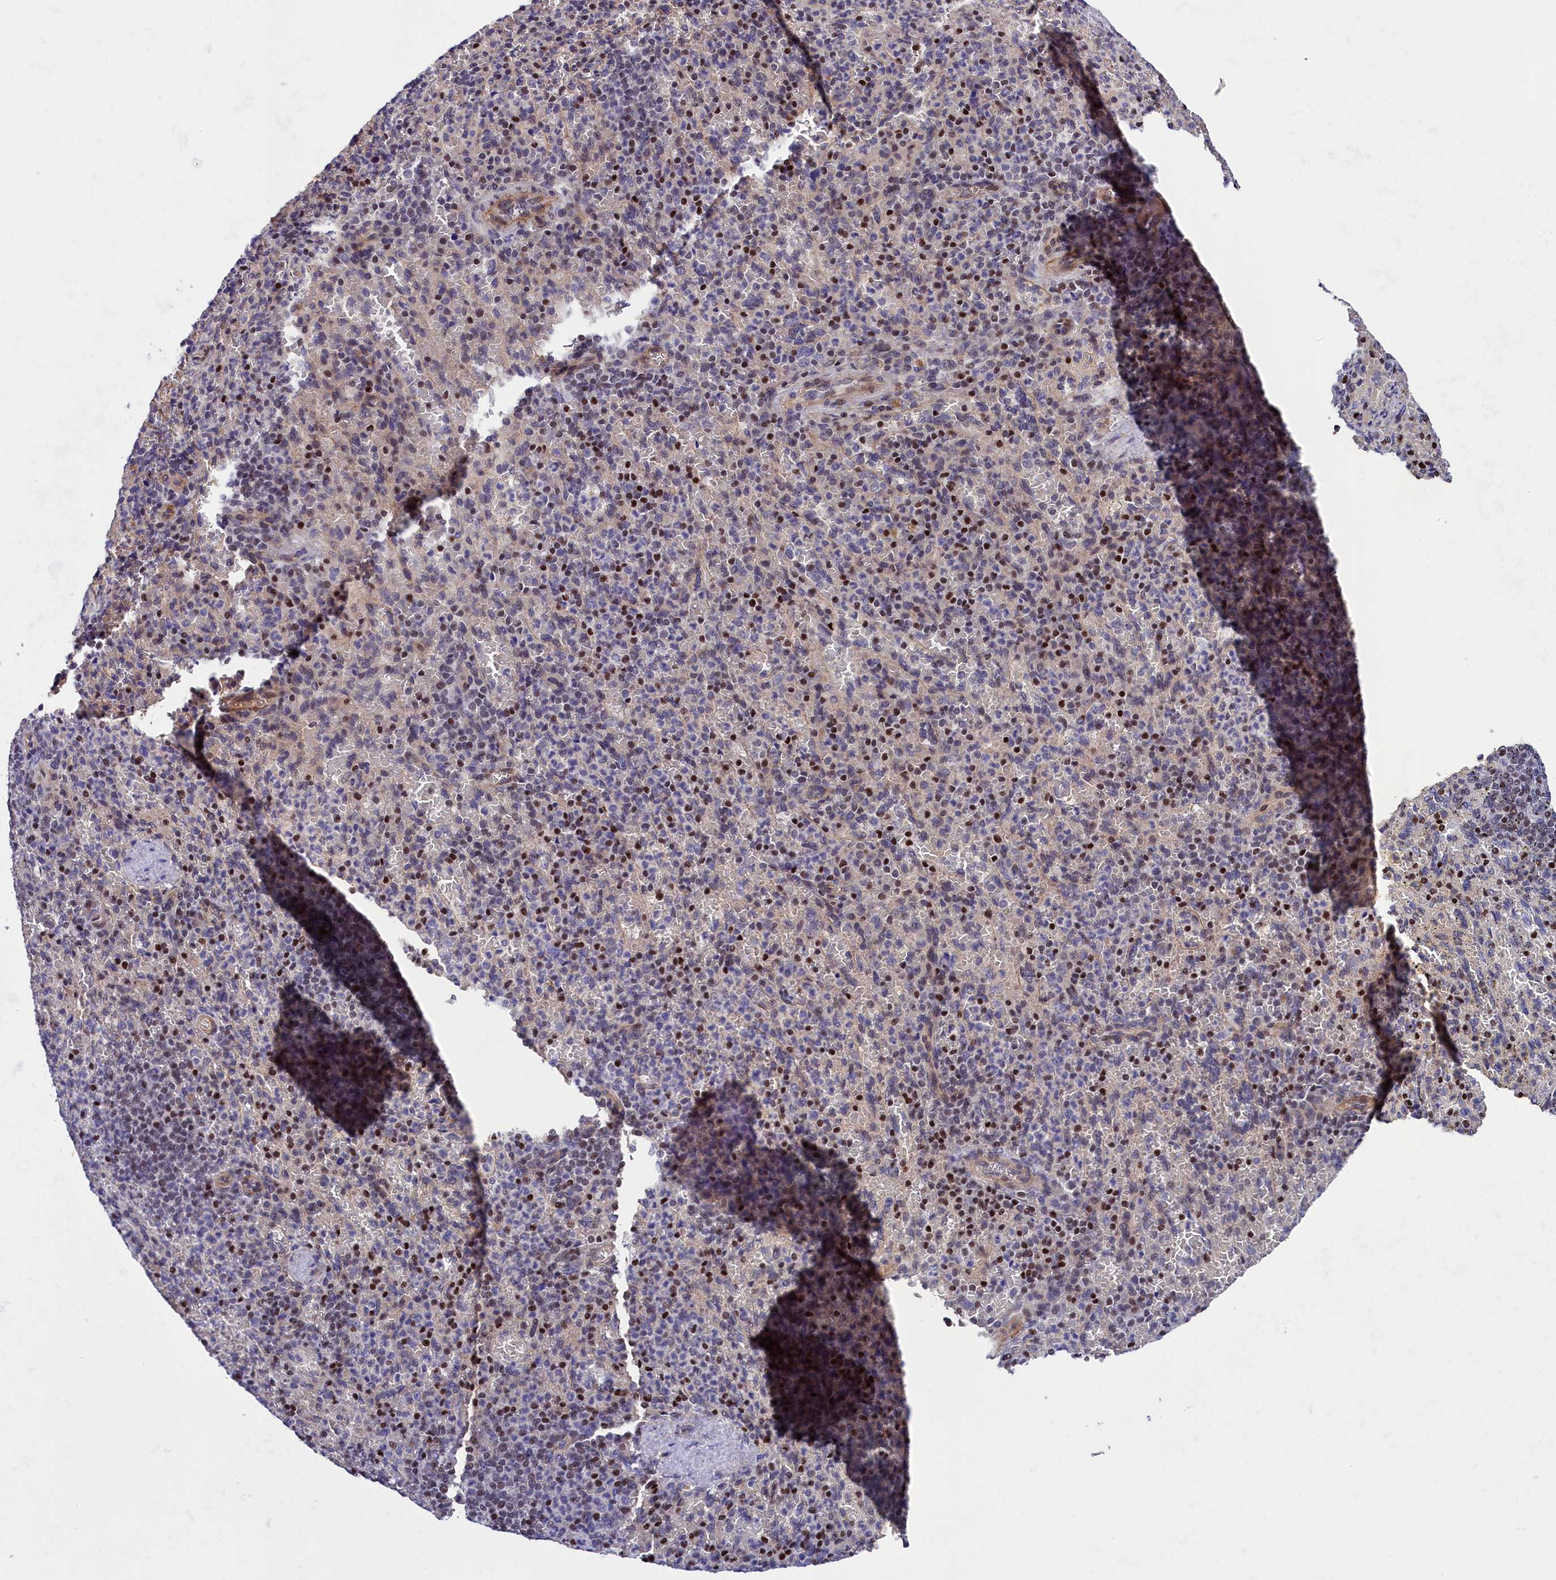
{"staining": {"intensity": "moderate", "quantity": "25%-75%", "location": "nuclear"}, "tissue": "spleen", "cell_type": "Cells in red pulp", "image_type": "normal", "snomed": [{"axis": "morphology", "description": "Normal tissue, NOS"}, {"axis": "topography", "description": "Spleen"}], "caption": "Immunohistochemical staining of normal spleen reveals medium levels of moderate nuclear expression in about 25%-75% of cells in red pulp.", "gene": "SP4", "patient": {"sex": "female", "age": 74}}